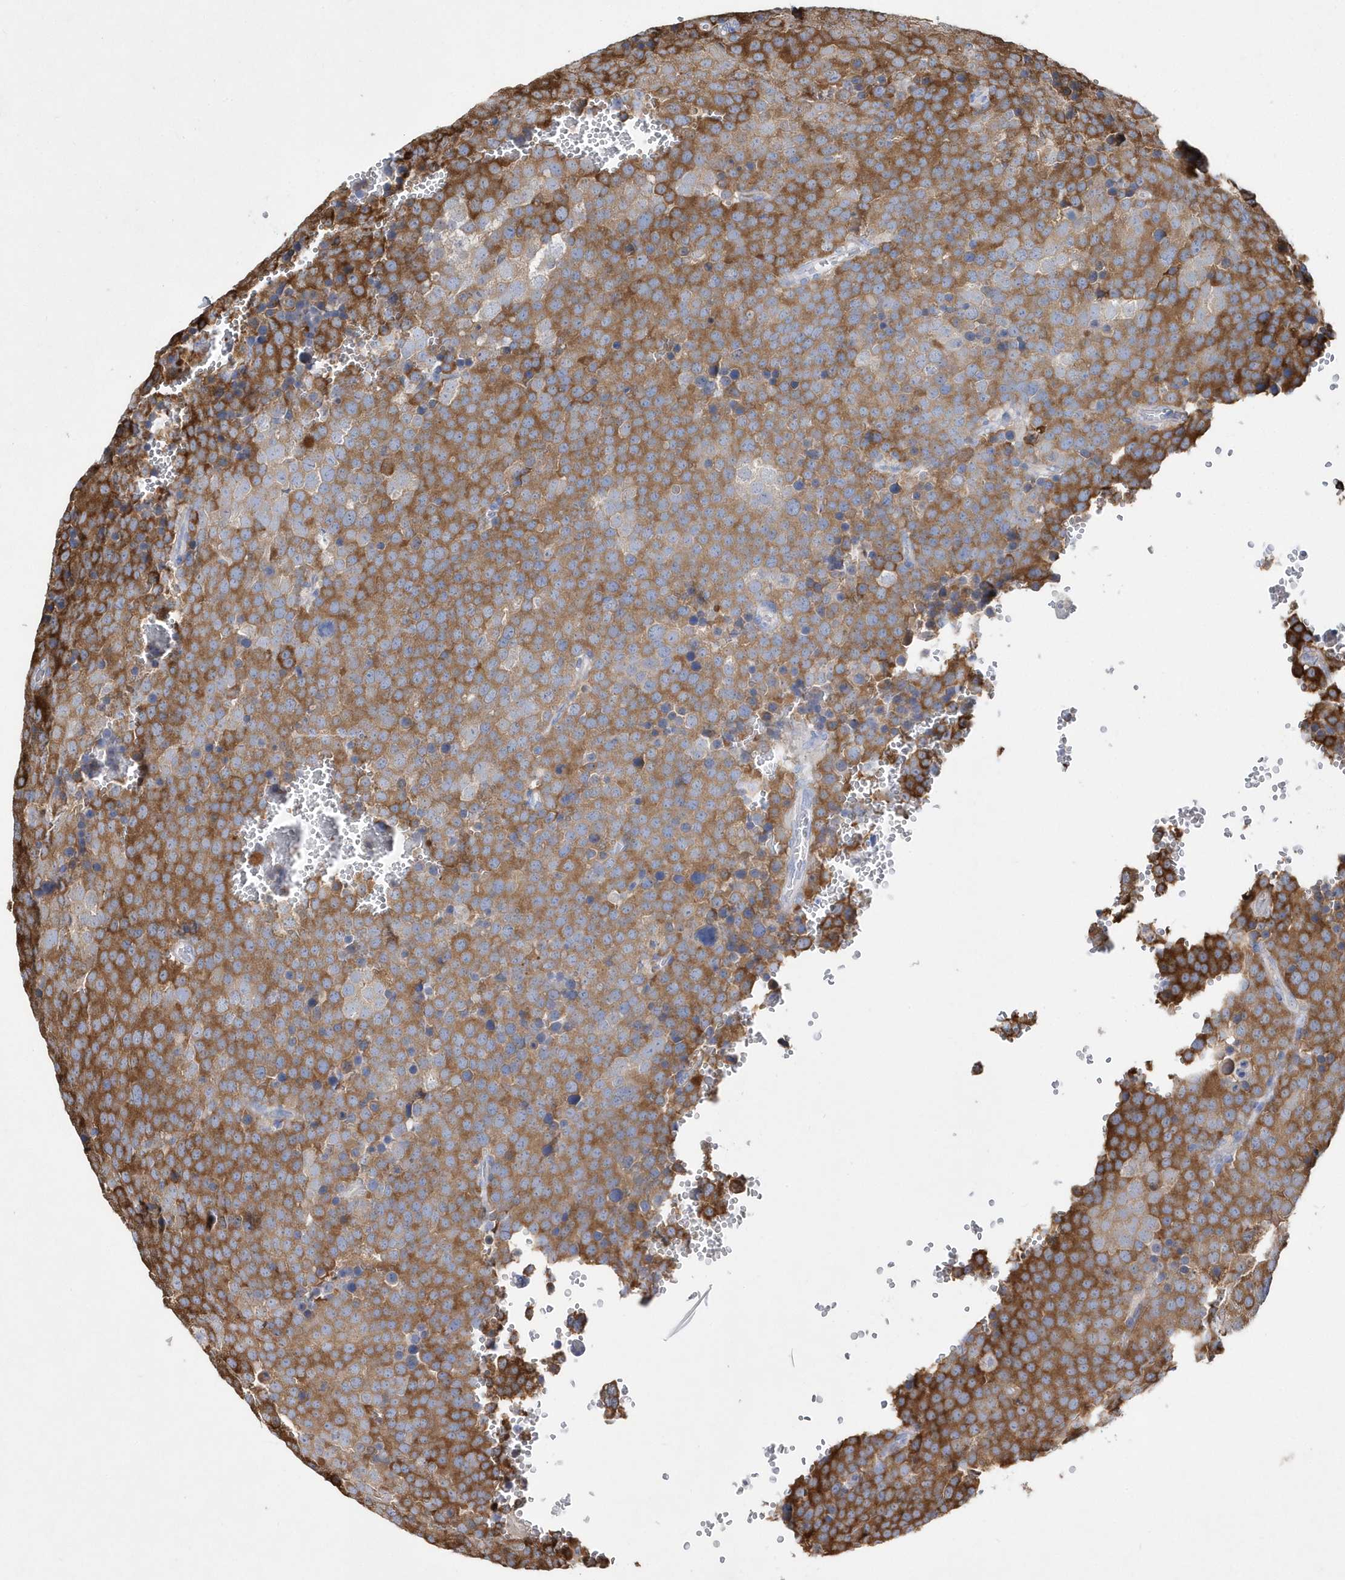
{"staining": {"intensity": "moderate", "quantity": ">75%", "location": "cytoplasmic/membranous"}, "tissue": "testis cancer", "cell_type": "Tumor cells", "image_type": "cancer", "snomed": [{"axis": "morphology", "description": "Seminoma, NOS"}, {"axis": "topography", "description": "Testis"}], "caption": "Protein expression by immunohistochemistry (IHC) demonstrates moderate cytoplasmic/membranous positivity in about >75% of tumor cells in seminoma (testis).", "gene": "JKAMP", "patient": {"sex": "male", "age": 71}}